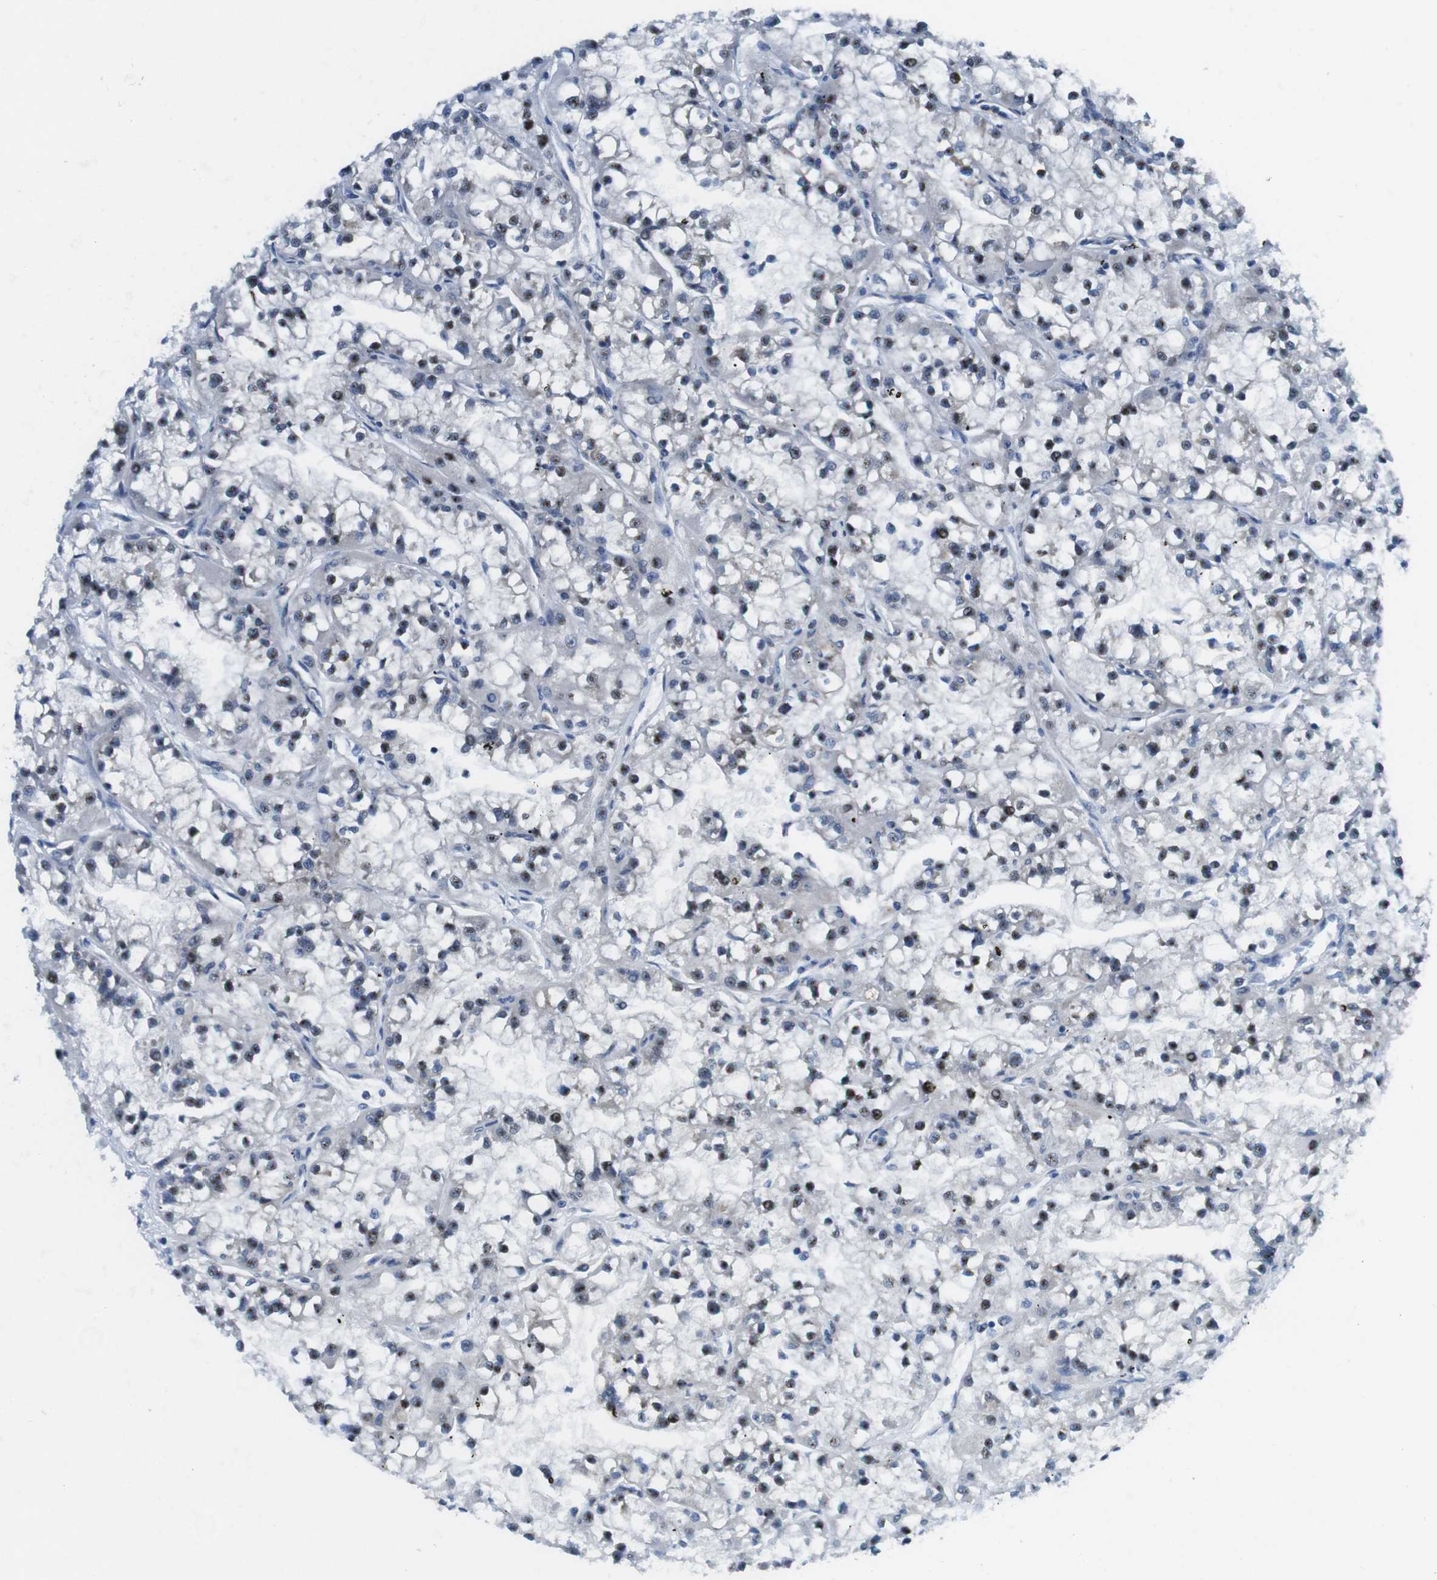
{"staining": {"intensity": "negative", "quantity": "none", "location": "none"}, "tissue": "renal cancer", "cell_type": "Tumor cells", "image_type": "cancer", "snomed": [{"axis": "morphology", "description": "Adenocarcinoma, NOS"}, {"axis": "topography", "description": "Kidney"}], "caption": "A high-resolution histopathology image shows immunohistochemistry staining of adenocarcinoma (renal), which displays no significant staining in tumor cells. The staining is performed using DAB (3,3'-diaminobenzidine) brown chromogen with nuclei counter-stained in using hematoxylin.", "gene": "ZDHHC3", "patient": {"sex": "female", "age": 52}}